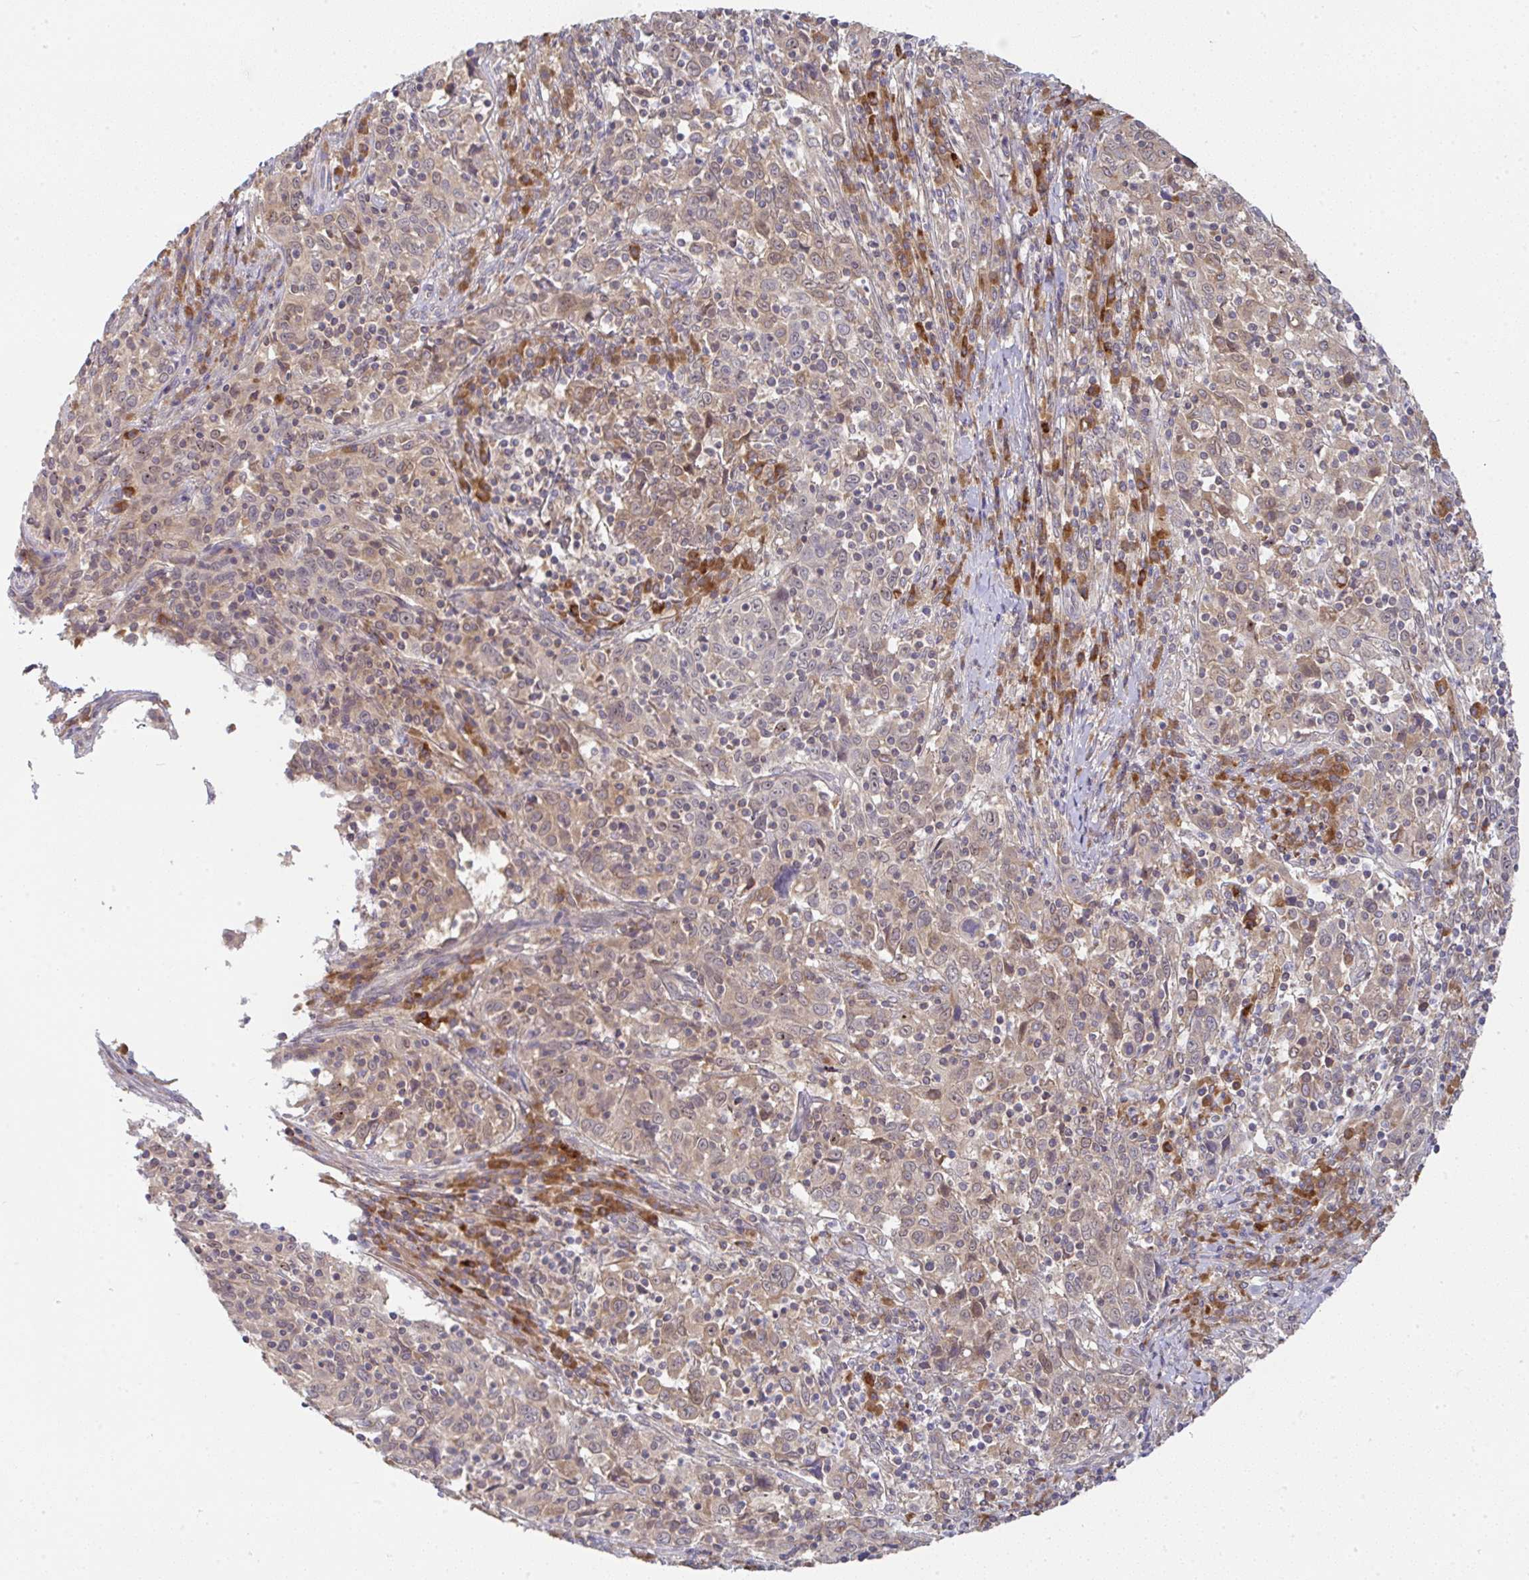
{"staining": {"intensity": "weak", "quantity": ">75%", "location": "cytoplasmic/membranous"}, "tissue": "cervical cancer", "cell_type": "Tumor cells", "image_type": "cancer", "snomed": [{"axis": "morphology", "description": "Squamous cell carcinoma, NOS"}, {"axis": "topography", "description": "Cervix"}], "caption": "Cervical cancer (squamous cell carcinoma) stained with DAB (3,3'-diaminobenzidine) immunohistochemistry demonstrates low levels of weak cytoplasmic/membranous staining in approximately >75% of tumor cells. The protein is shown in brown color, while the nuclei are stained blue.", "gene": "DERL2", "patient": {"sex": "female", "age": 46}}